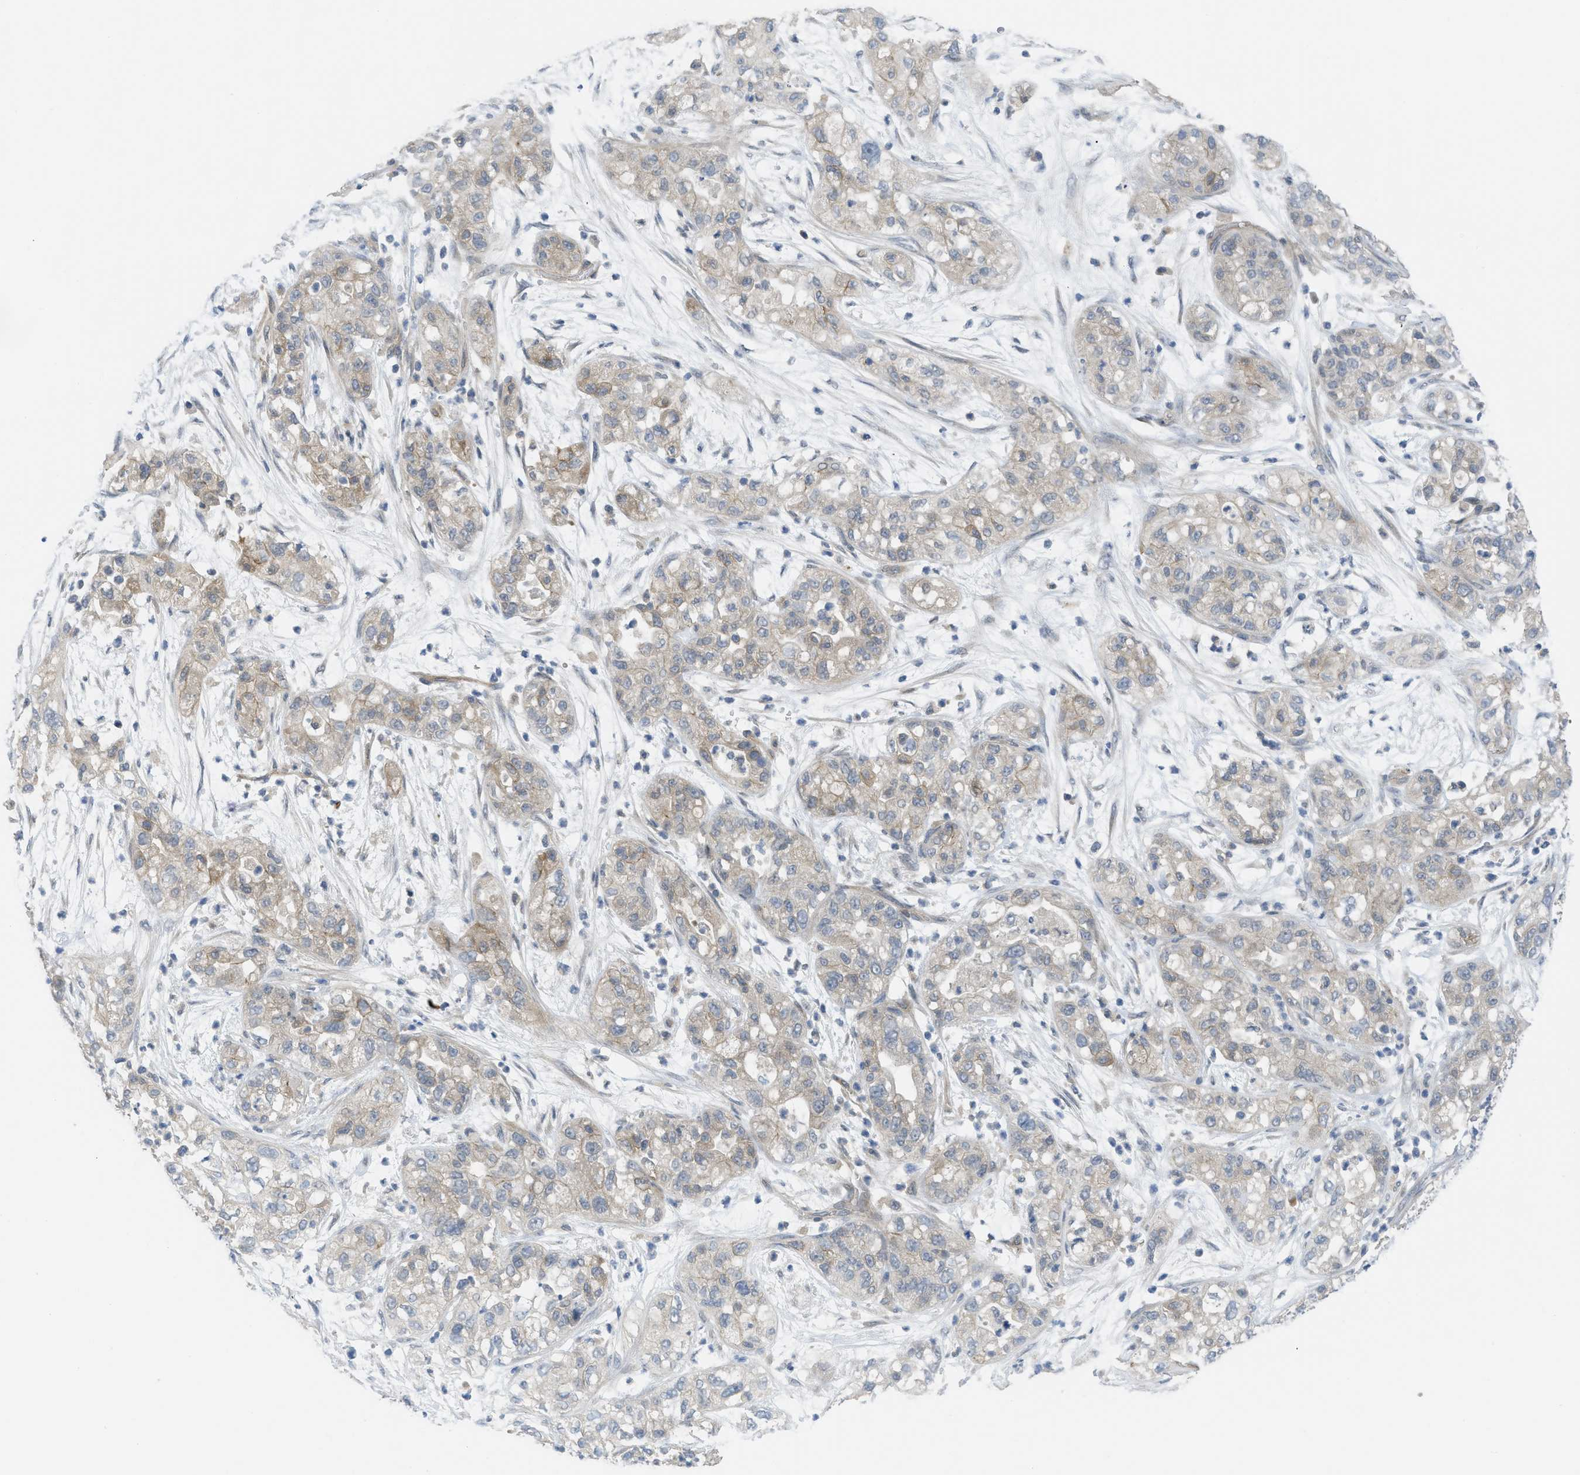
{"staining": {"intensity": "weak", "quantity": "<25%", "location": "cytoplasmic/membranous"}, "tissue": "pancreatic cancer", "cell_type": "Tumor cells", "image_type": "cancer", "snomed": [{"axis": "morphology", "description": "Adenocarcinoma, NOS"}, {"axis": "topography", "description": "Pancreas"}], "caption": "Pancreatic adenocarcinoma was stained to show a protein in brown. There is no significant expression in tumor cells. (DAB (3,3'-diaminobenzidine) immunohistochemistry (IHC), high magnification).", "gene": "TNFAIP1", "patient": {"sex": "female", "age": 78}}